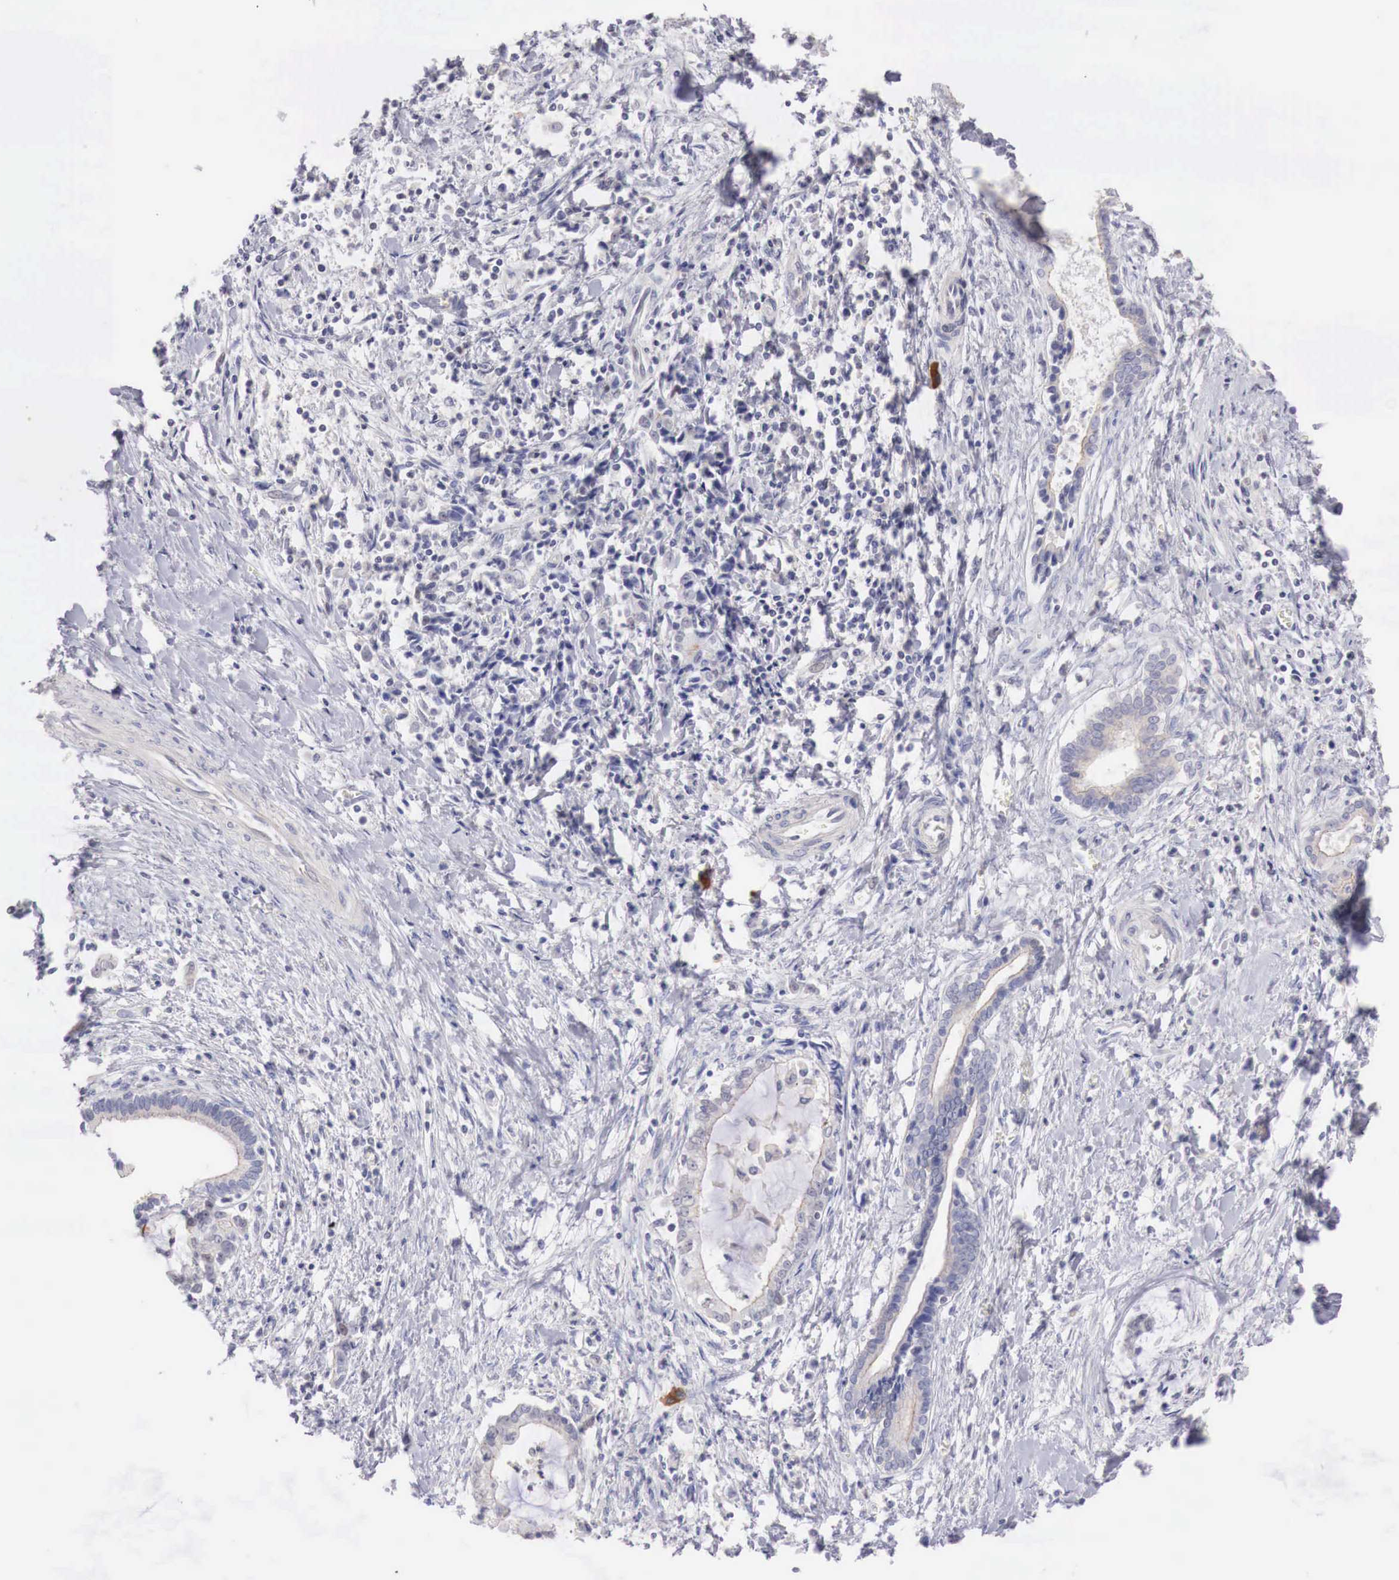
{"staining": {"intensity": "negative", "quantity": "none", "location": "none"}, "tissue": "liver cancer", "cell_type": "Tumor cells", "image_type": "cancer", "snomed": [{"axis": "morphology", "description": "Cholangiocarcinoma"}, {"axis": "topography", "description": "Liver"}], "caption": "Immunohistochemistry (IHC) of liver cancer displays no staining in tumor cells. (DAB (3,3'-diaminobenzidine) IHC visualized using brightfield microscopy, high magnification).", "gene": "TRIM13", "patient": {"sex": "male", "age": 57}}